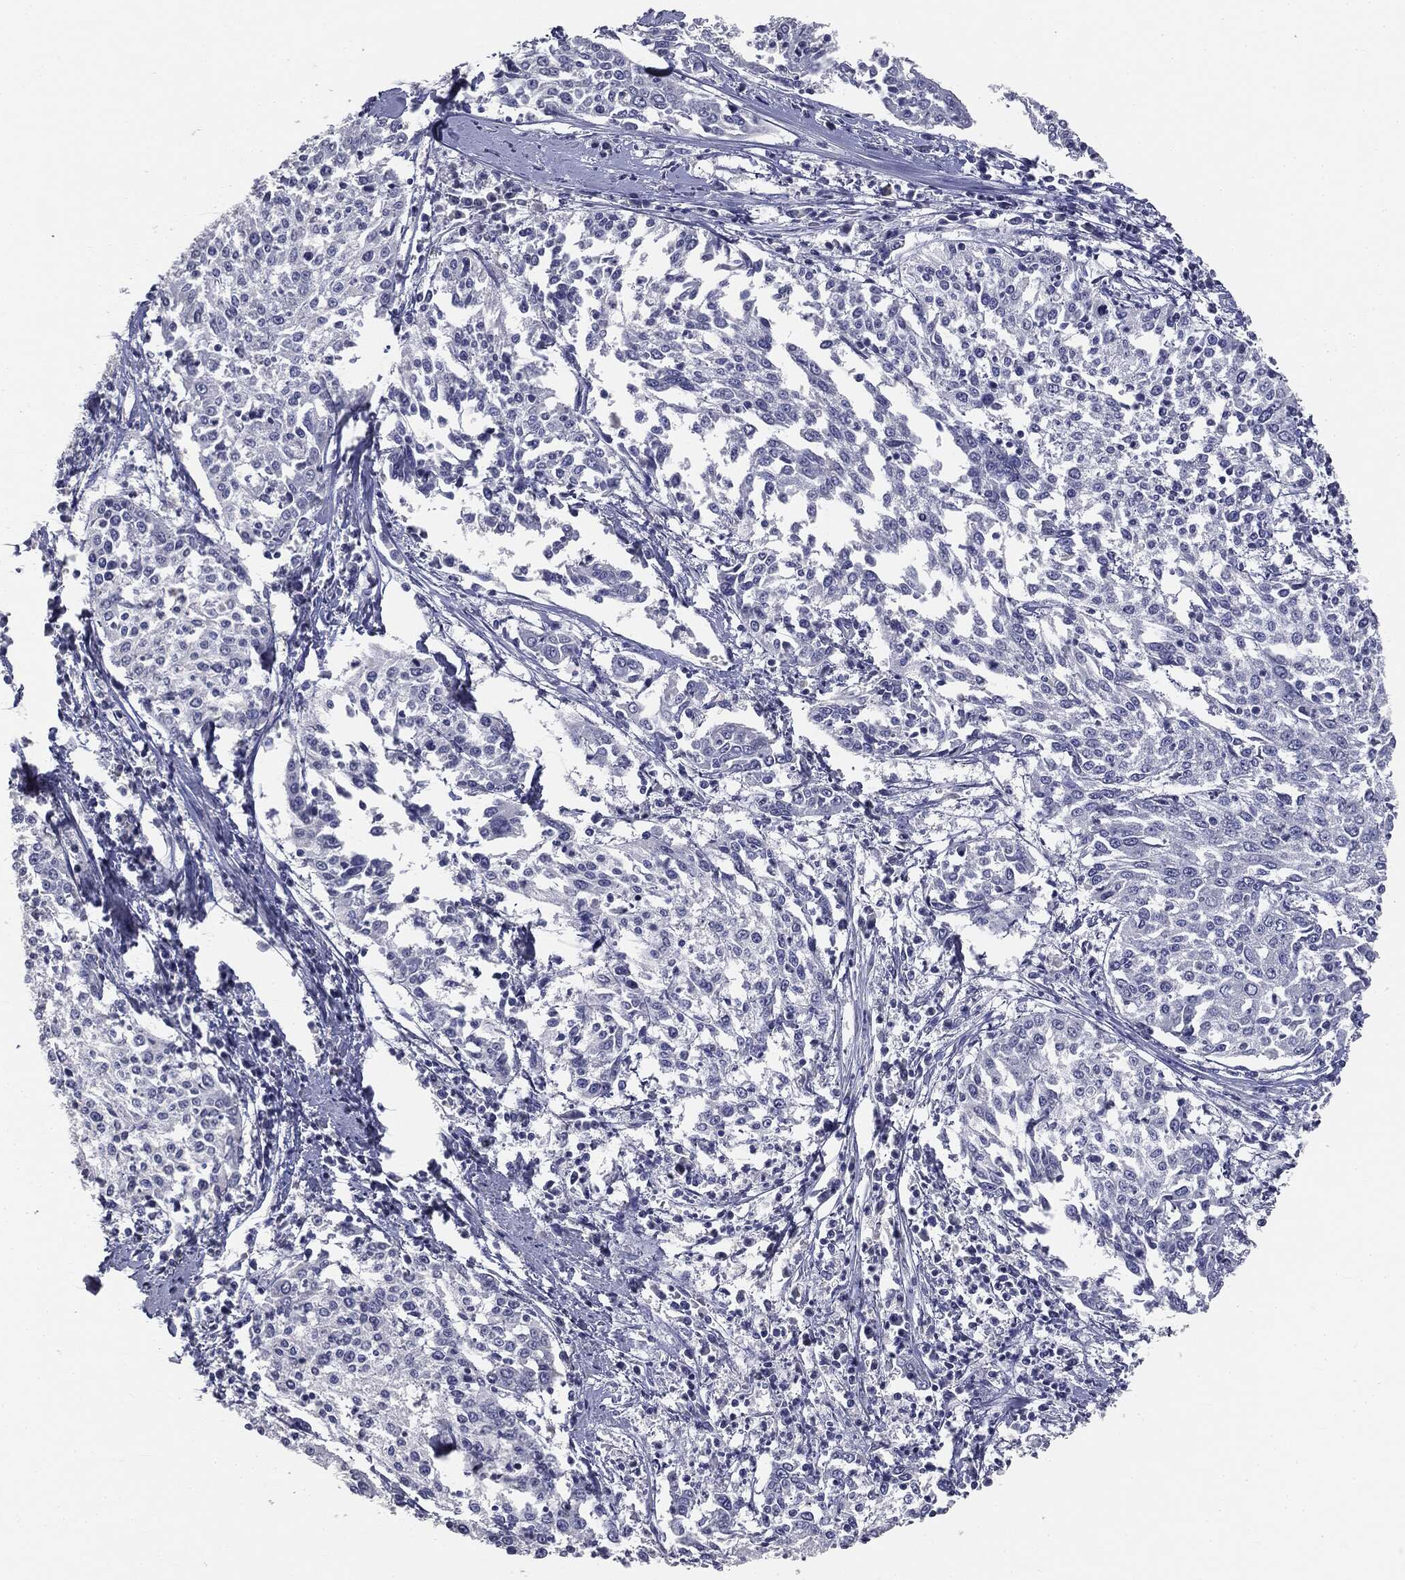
{"staining": {"intensity": "negative", "quantity": "none", "location": "none"}, "tissue": "cervical cancer", "cell_type": "Tumor cells", "image_type": "cancer", "snomed": [{"axis": "morphology", "description": "Squamous cell carcinoma, NOS"}, {"axis": "topography", "description": "Cervix"}], "caption": "This is an immunohistochemistry micrograph of cervical cancer (squamous cell carcinoma). There is no positivity in tumor cells.", "gene": "AFP", "patient": {"sex": "female", "age": 41}}